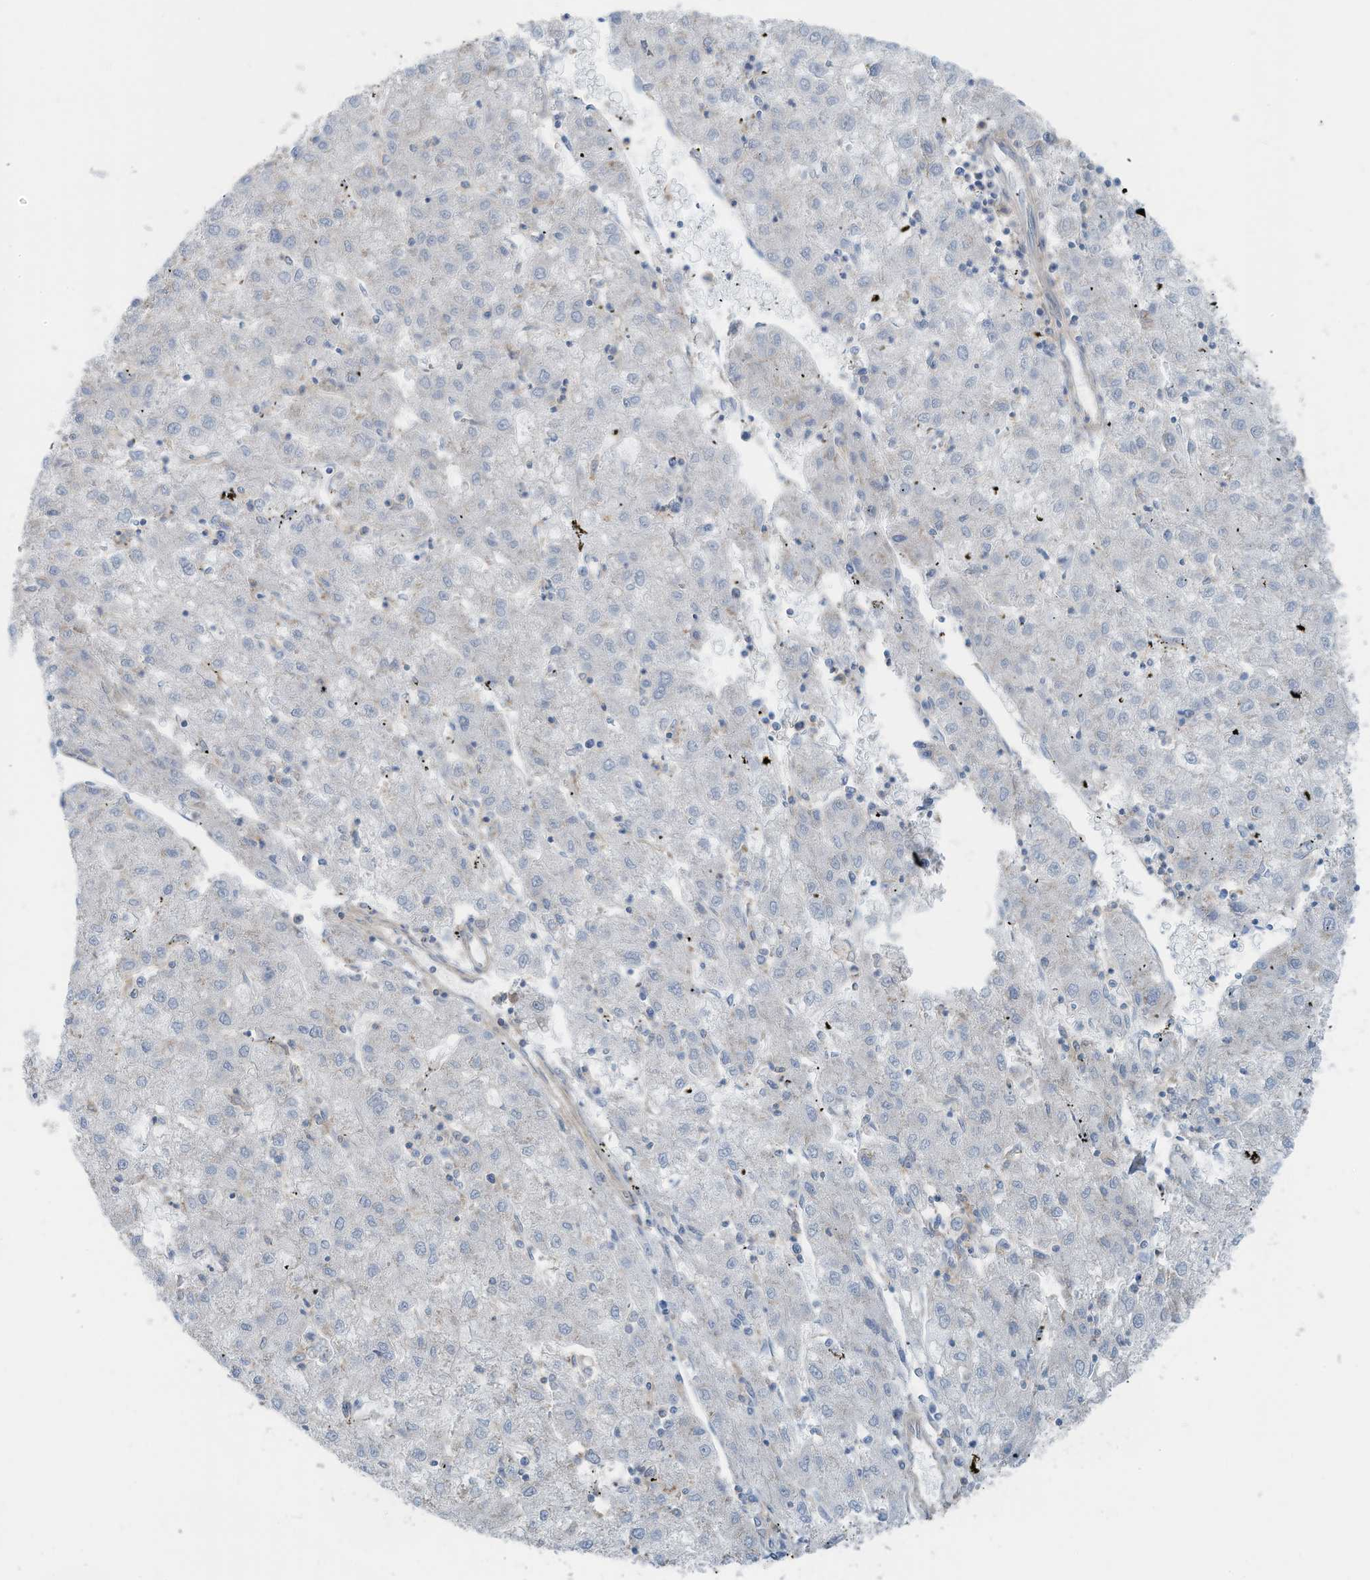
{"staining": {"intensity": "negative", "quantity": "none", "location": "none"}, "tissue": "liver cancer", "cell_type": "Tumor cells", "image_type": "cancer", "snomed": [{"axis": "morphology", "description": "Carcinoma, Hepatocellular, NOS"}, {"axis": "topography", "description": "Liver"}], "caption": "Liver cancer was stained to show a protein in brown. There is no significant staining in tumor cells. (DAB immunohistochemistry (IHC) visualized using brightfield microscopy, high magnification).", "gene": "ZNF846", "patient": {"sex": "male", "age": 72}}